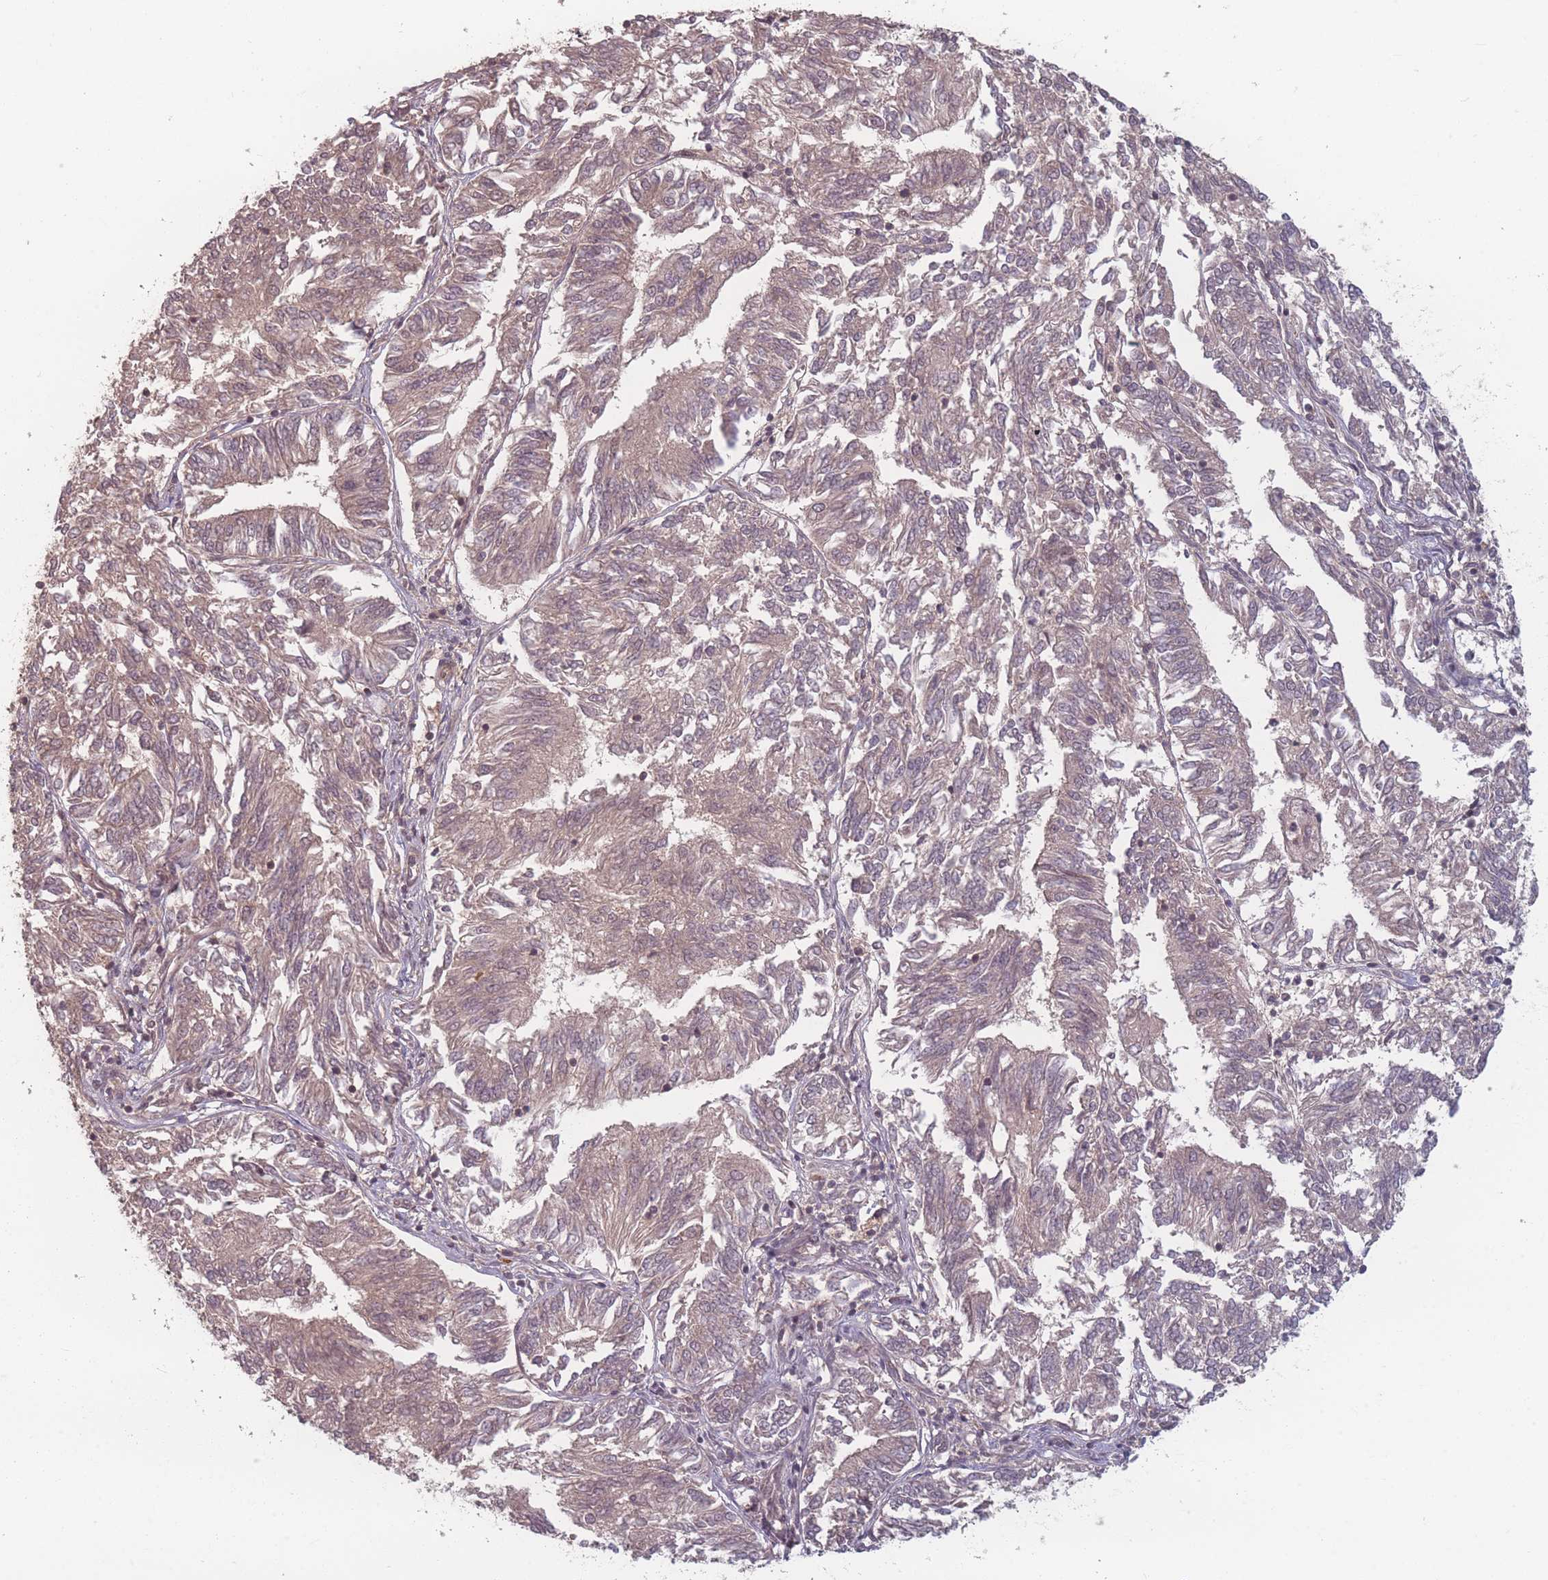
{"staining": {"intensity": "weak", "quantity": "25%-75%", "location": "cytoplasmic/membranous"}, "tissue": "endometrial cancer", "cell_type": "Tumor cells", "image_type": "cancer", "snomed": [{"axis": "morphology", "description": "Adenocarcinoma, NOS"}, {"axis": "topography", "description": "Endometrium"}], "caption": "Protein analysis of endometrial cancer (adenocarcinoma) tissue exhibits weak cytoplasmic/membranous positivity in about 25%-75% of tumor cells.", "gene": "HAGH", "patient": {"sex": "female", "age": 58}}